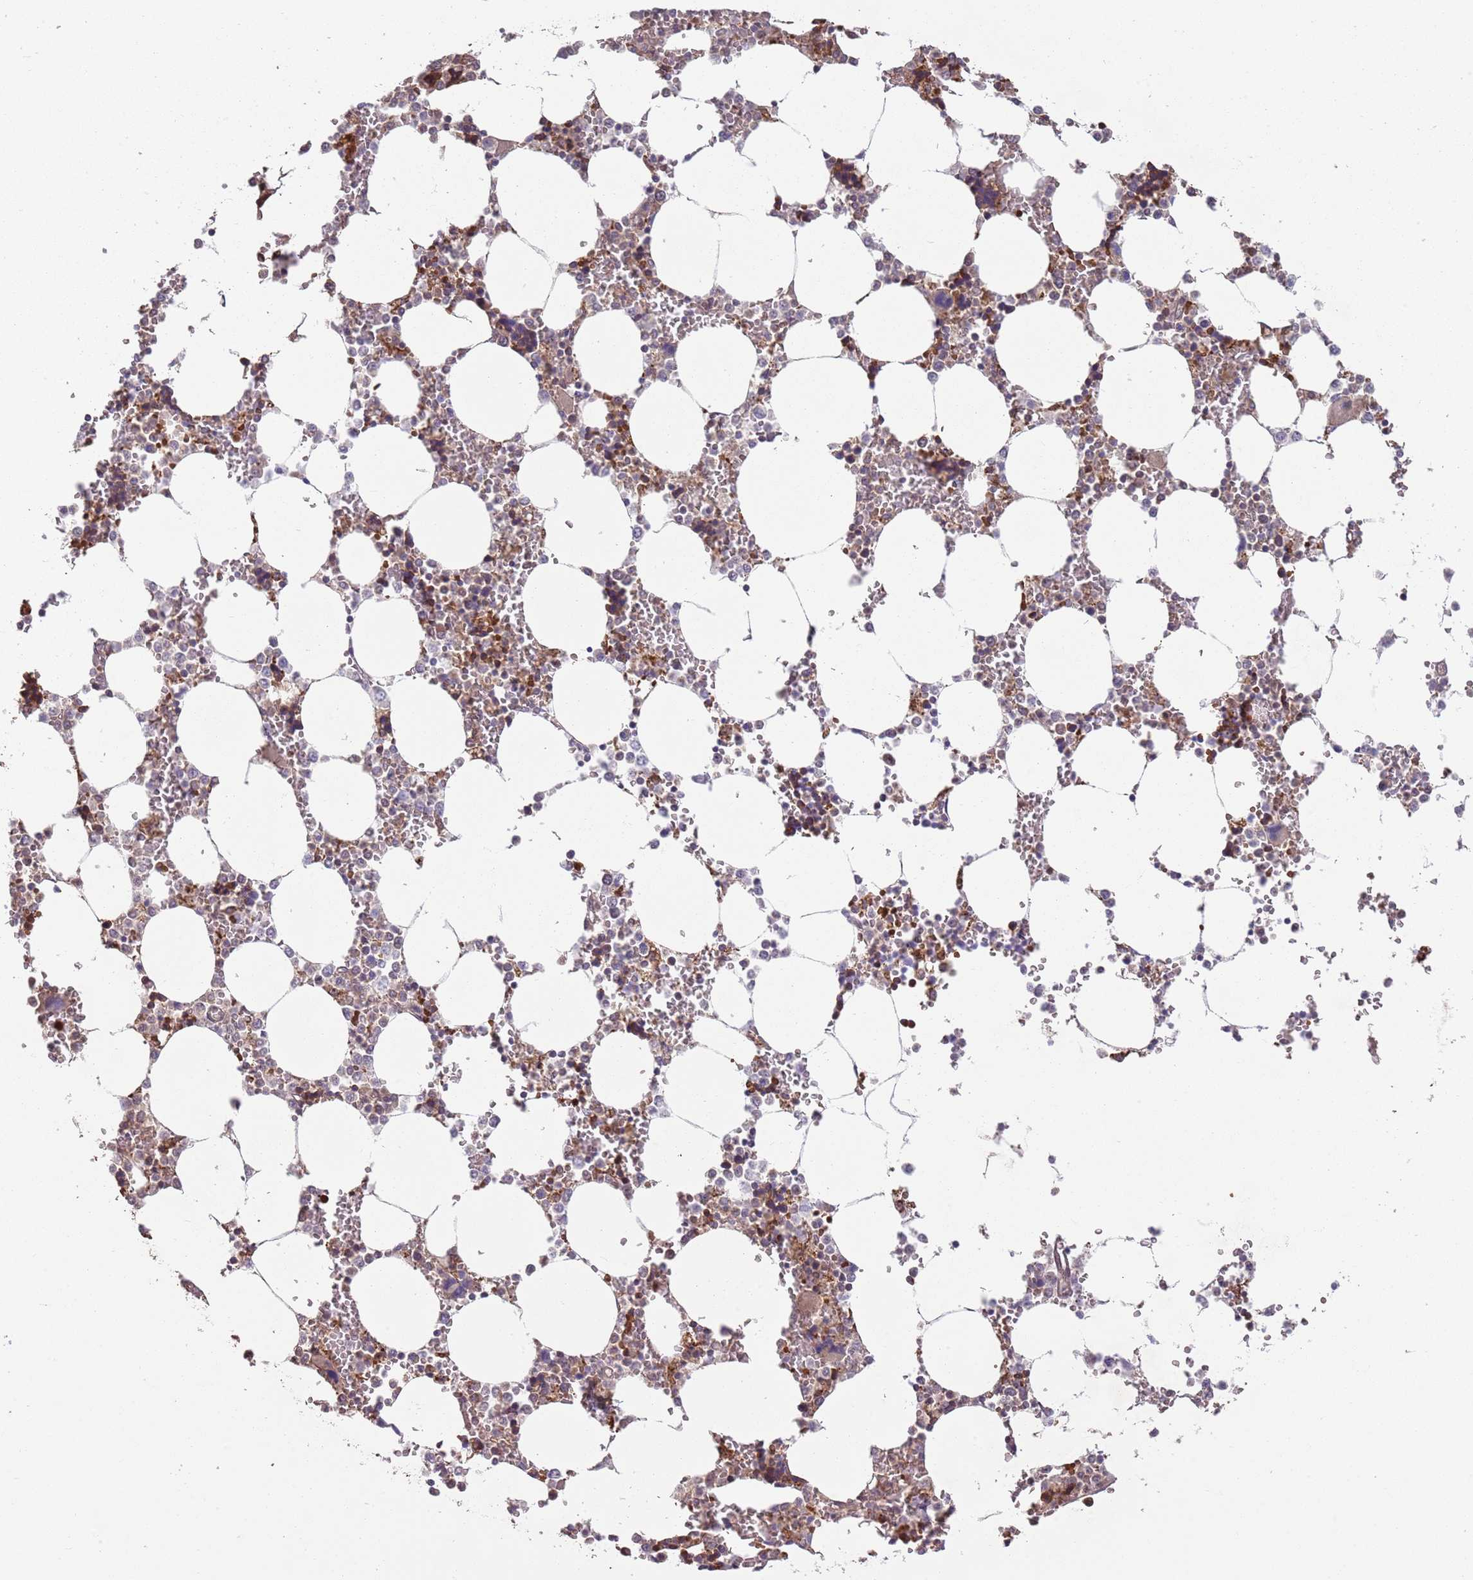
{"staining": {"intensity": "moderate", "quantity": "<25%", "location": "cytoplasmic/membranous"}, "tissue": "bone marrow", "cell_type": "Hematopoietic cells", "image_type": "normal", "snomed": [{"axis": "morphology", "description": "Normal tissue, NOS"}, {"axis": "topography", "description": "Bone marrow"}], "caption": "Immunohistochemistry staining of benign bone marrow, which reveals low levels of moderate cytoplasmic/membranous expression in about <25% of hematopoietic cells indicating moderate cytoplasmic/membranous protein staining. The staining was performed using DAB (3,3'-diaminobenzidine) (brown) for protein detection and nuclei were counterstained in hematoxylin (blue).", "gene": "GGA1", "patient": {"sex": "male", "age": 64}}